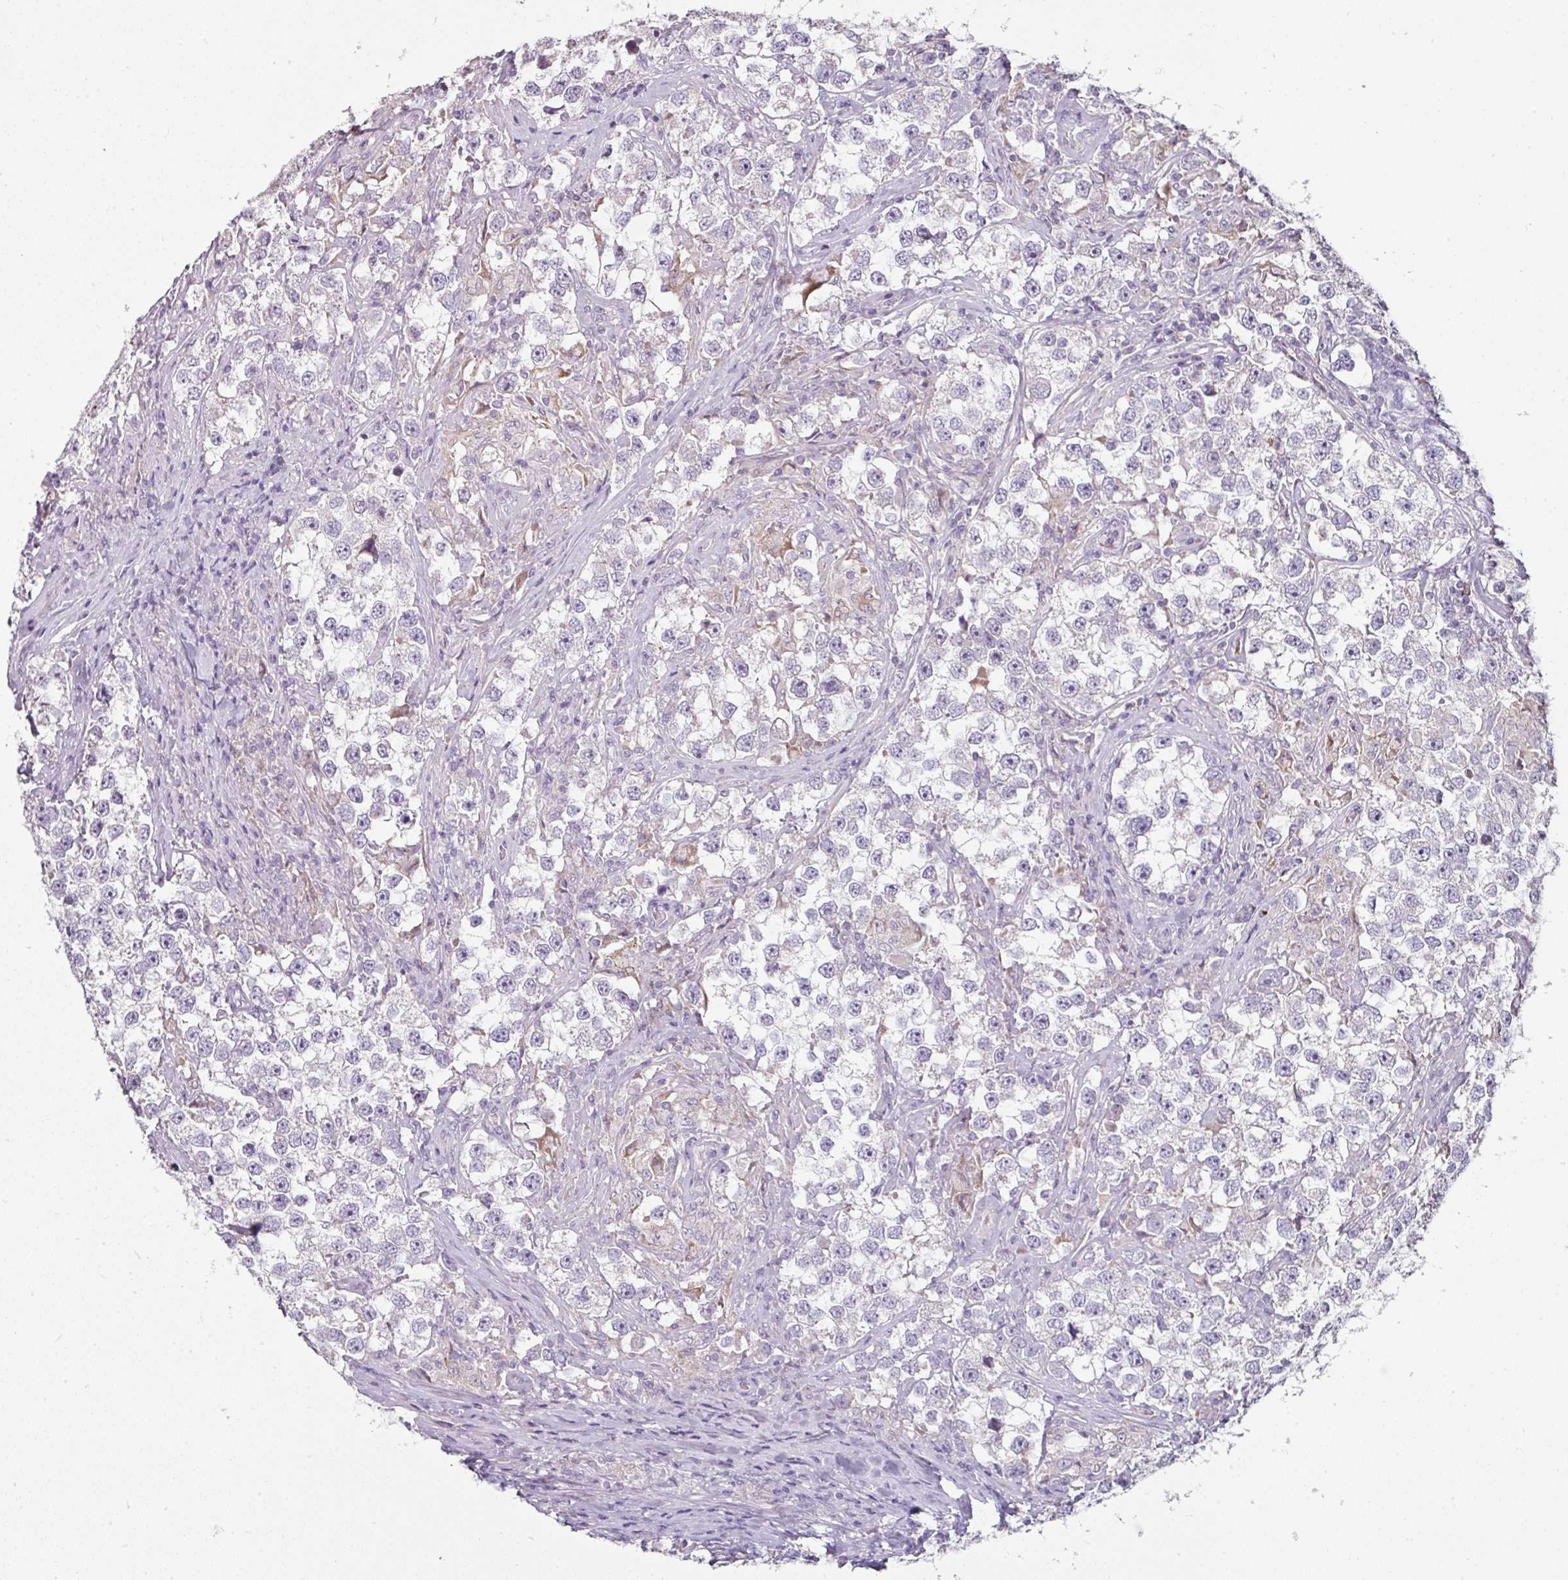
{"staining": {"intensity": "negative", "quantity": "none", "location": "none"}, "tissue": "testis cancer", "cell_type": "Tumor cells", "image_type": "cancer", "snomed": [{"axis": "morphology", "description": "Seminoma, NOS"}, {"axis": "topography", "description": "Testis"}], "caption": "Immunohistochemical staining of testis seminoma demonstrates no significant staining in tumor cells. (Stains: DAB immunohistochemistry with hematoxylin counter stain, Microscopy: brightfield microscopy at high magnification).", "gene": "FHAD1", "patient": {"sex": "male", "age": 46}}